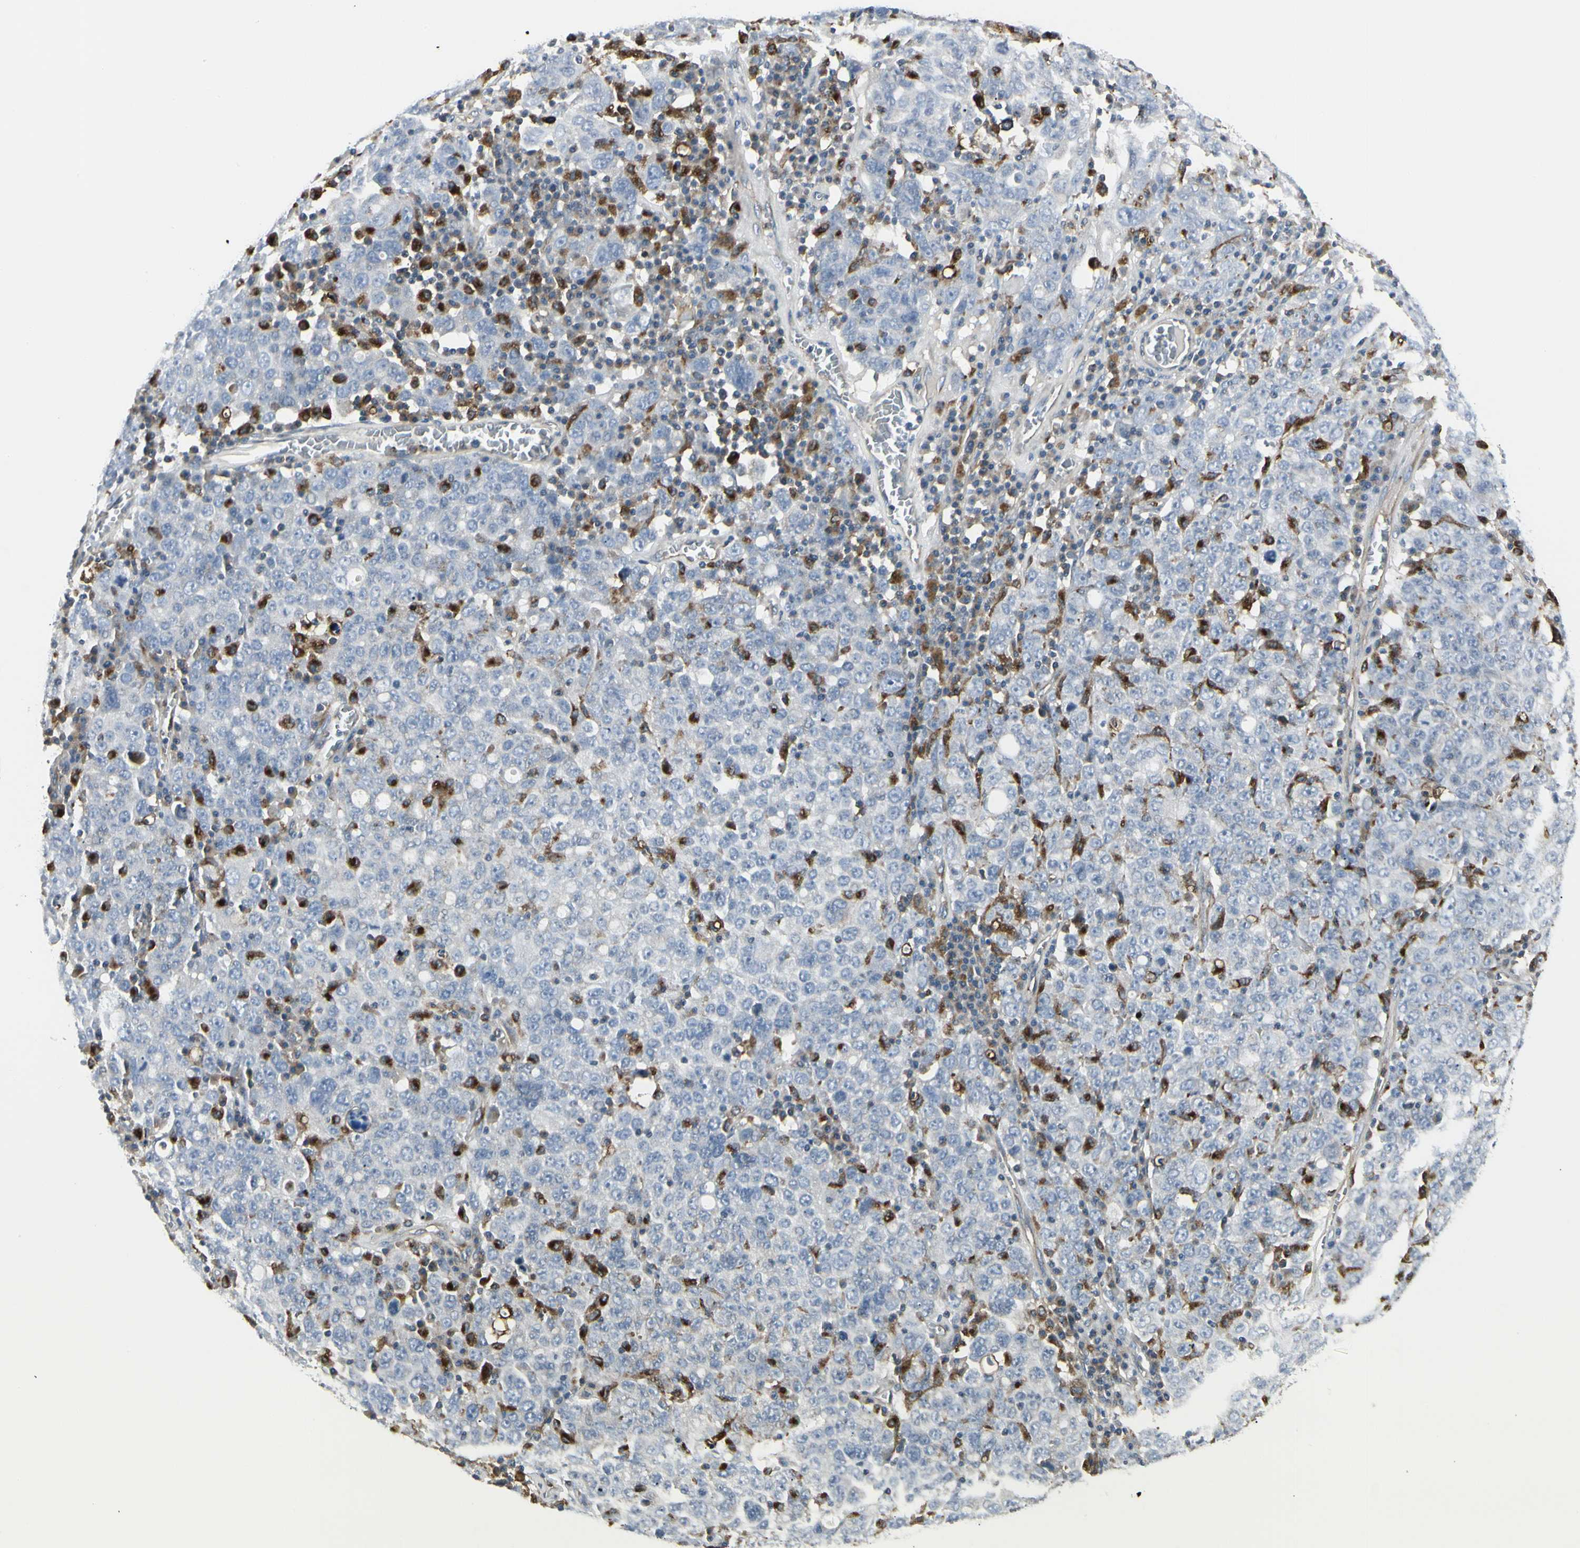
{"staining": {"intensity": "negative", "quantity": "none", "location": "none"}, "tissue": "ovarian cancer", "cell_type": "Tumor cells", "image_type": "cancer", "snomed": [{"axis": "morphology", "description": "Carcinoma, endometroid"}, {"axis": "topography", "description": "Ovary"}], "caption": "A high-resolution micrograph shows IHC staining of ovarian cancer (endometroid carcinoma), which demonstrates no significant expression in tumor cells.", "gene": "ATP6V1B2", "patient": {"sex": "female", "age": 62}}